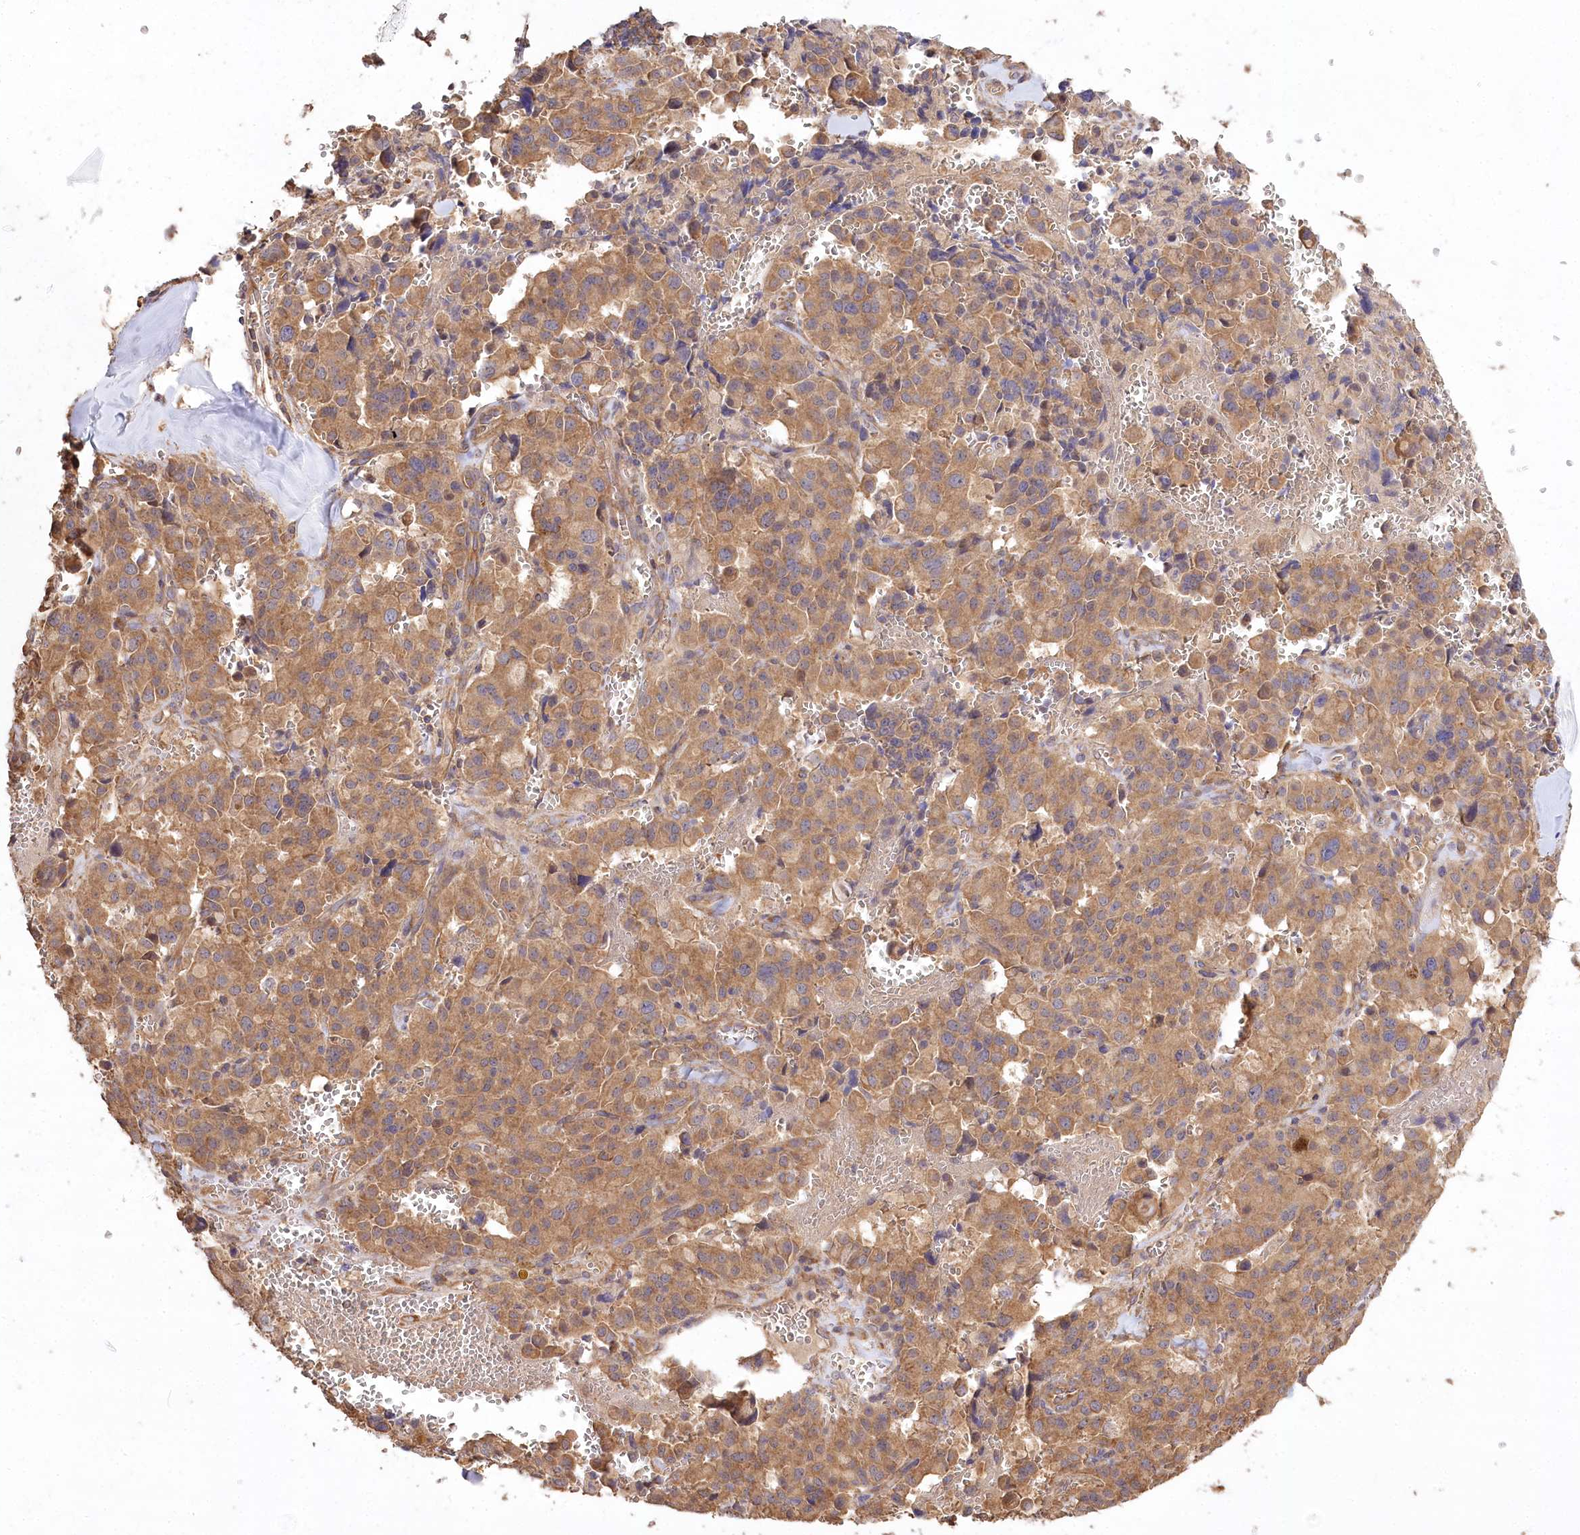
{"staining": {"intensity": "moderate", "quantity": ">75%", "location": "cytoplasmic/membranous"}, "tissue": "pancreatic cancer", "cell_type": "Tumor cells", "image_type": "cancer", "snomed": [{"axis": "morphology", "description": "Adenocarcinoma, NOS"}, {"axis": "topography", "description": "Pancreas"}], "caption": "Pancreatic cancer (adenocarcinoma) was stained to show a protein in brown. There is medium levels of moderate cytoplasmic/membranous staining in about >75% of tumor cells. (IHC, brightfield microscopy, high magnification).", "gene": "PRSS53", "patient": {"sex": "male", "age": 65}}